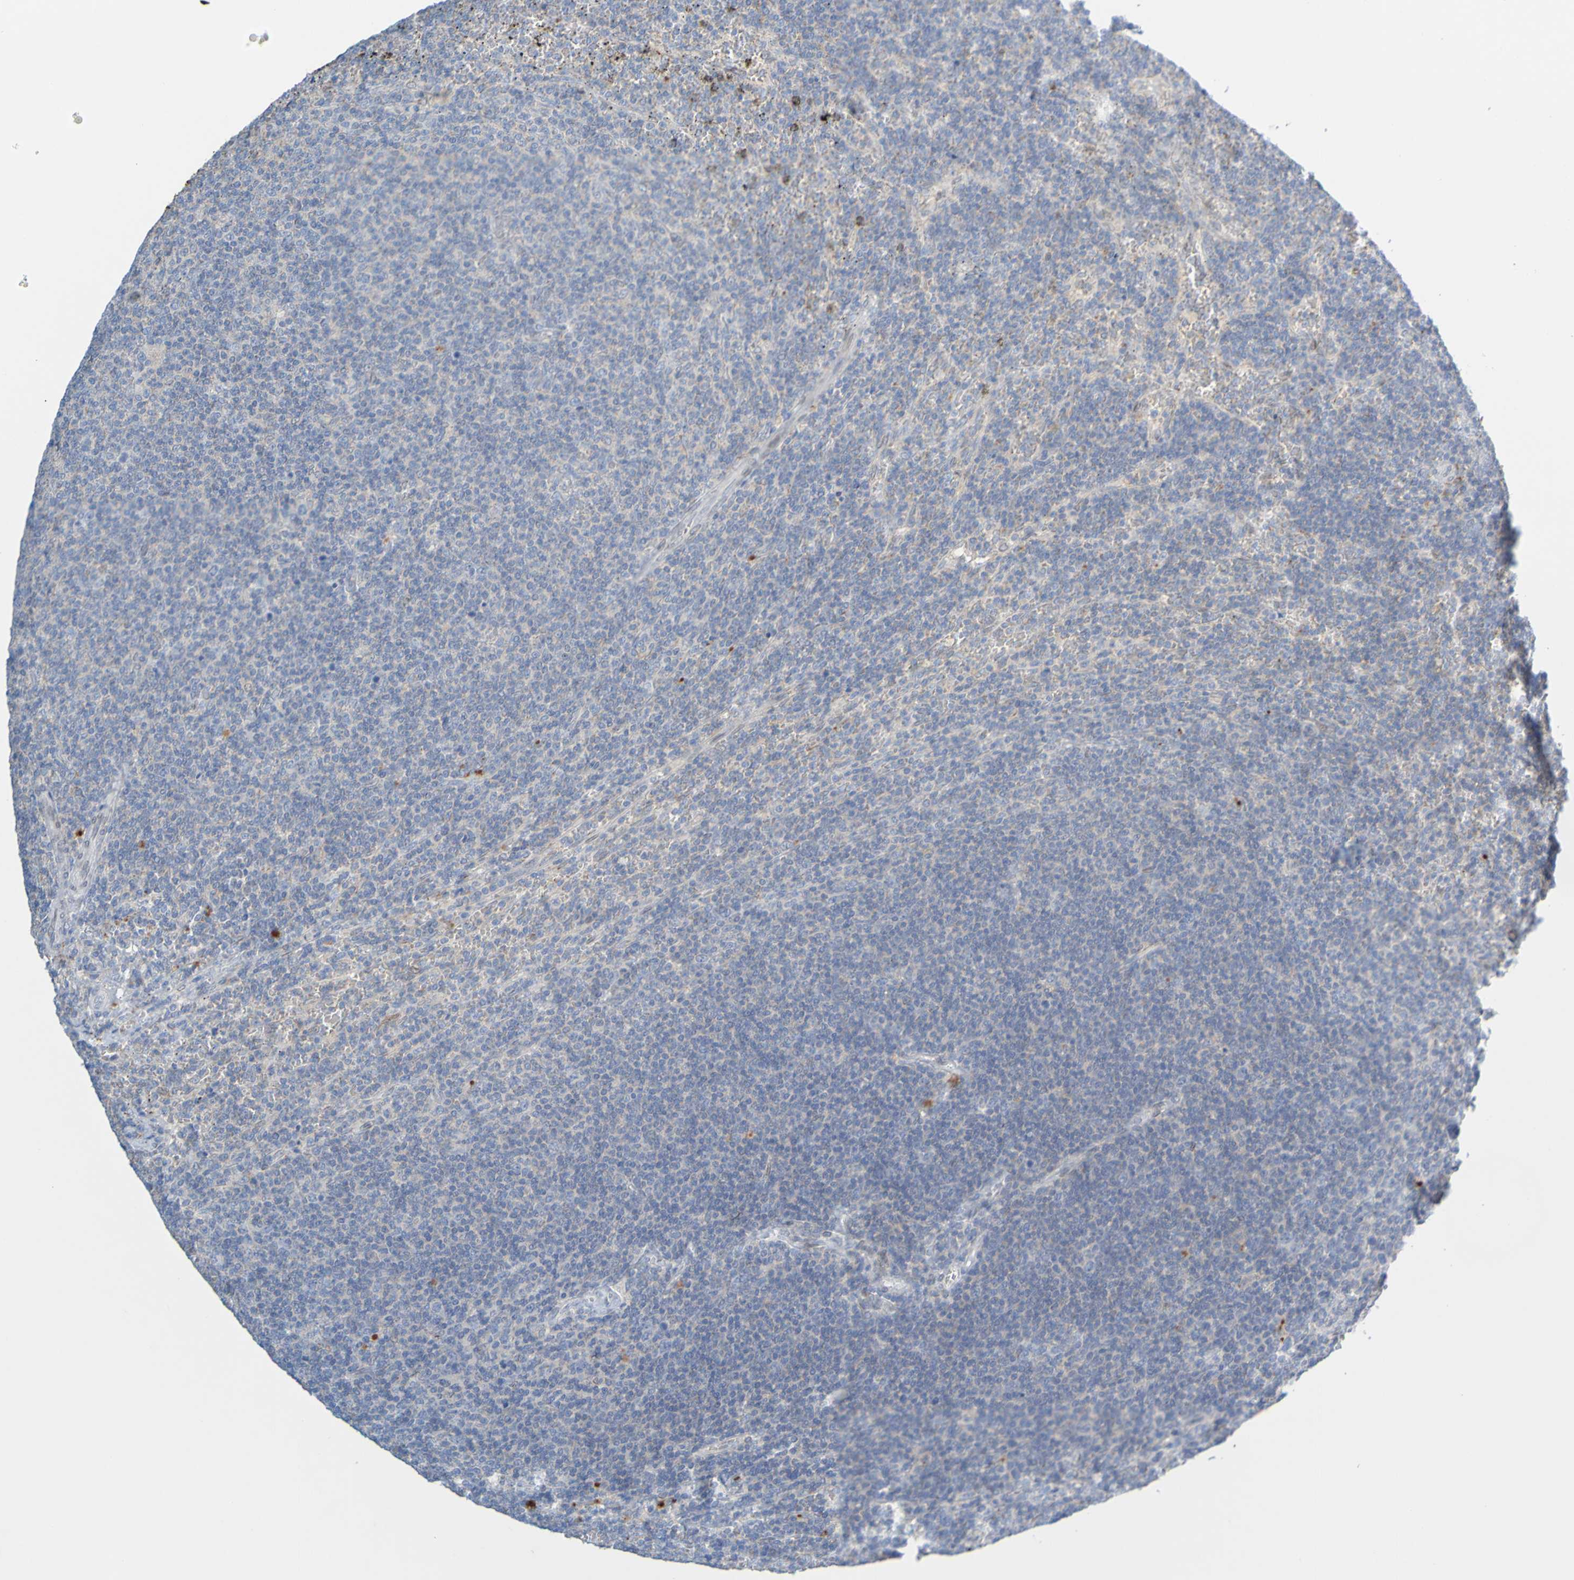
{"staining": {"intensity": "weak", "quantity": "<25%", "location": "cytoplasmic/membranous"}, "tissue": "lymphoma", "cell_type": "Tumor cells", "image_type": "cancer", "snomed": [{"axis": "morphology", "description": "Malignant lymphoma, non-Hodgkin's type, Low grade"}, {"axis": "topography", "description": "Spleen"}], "caption": "High power microscopy photomicrograph of an immunohistochemistry histopathology image of lymphoma, revealing no significant positivity in tumor cells. (DAB (3,3'-diaminobenzidine) immunohistochemistry (IHC), high magnification).", "gene": "MAG", "patient": {"sex": "female", "age": 50}}